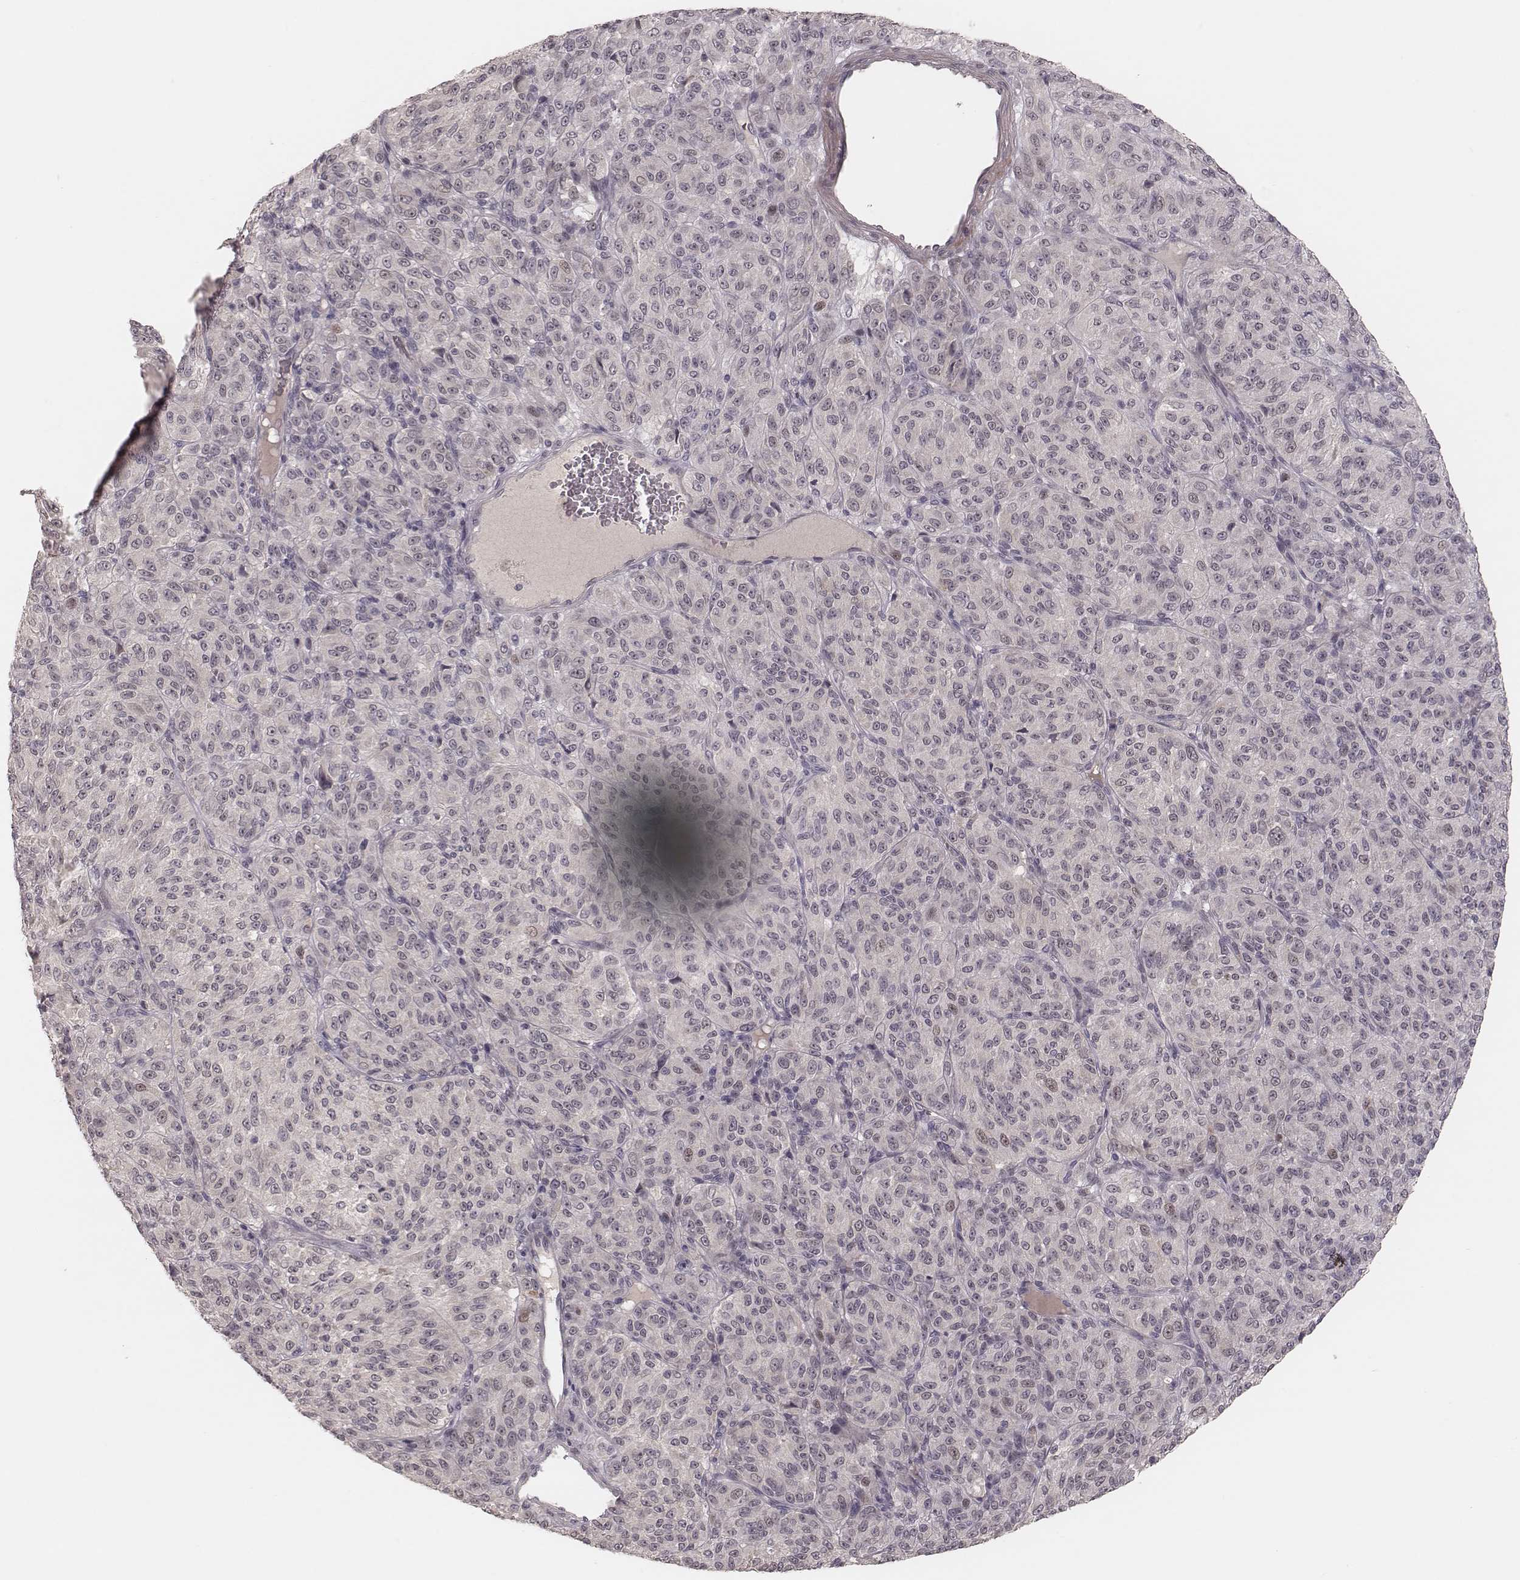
{"staining": {"intensity": "negative", "quantity": "none", "location": "none"}, "tissue": "melanoma", "cell_type": "Tumor cells", "image_type": "cancer", "snomed": [{"axis": "morphology", "description": "Malignant melanoma, Metastatic site"}, {"axis": "topography", "description": "Brain"}], "caption": "There is no significant positivity in tumor cells of malignant melanoma (metastatic site).", "gene": "FAM13B", "patient": {"sex": "female", "age": 56}}